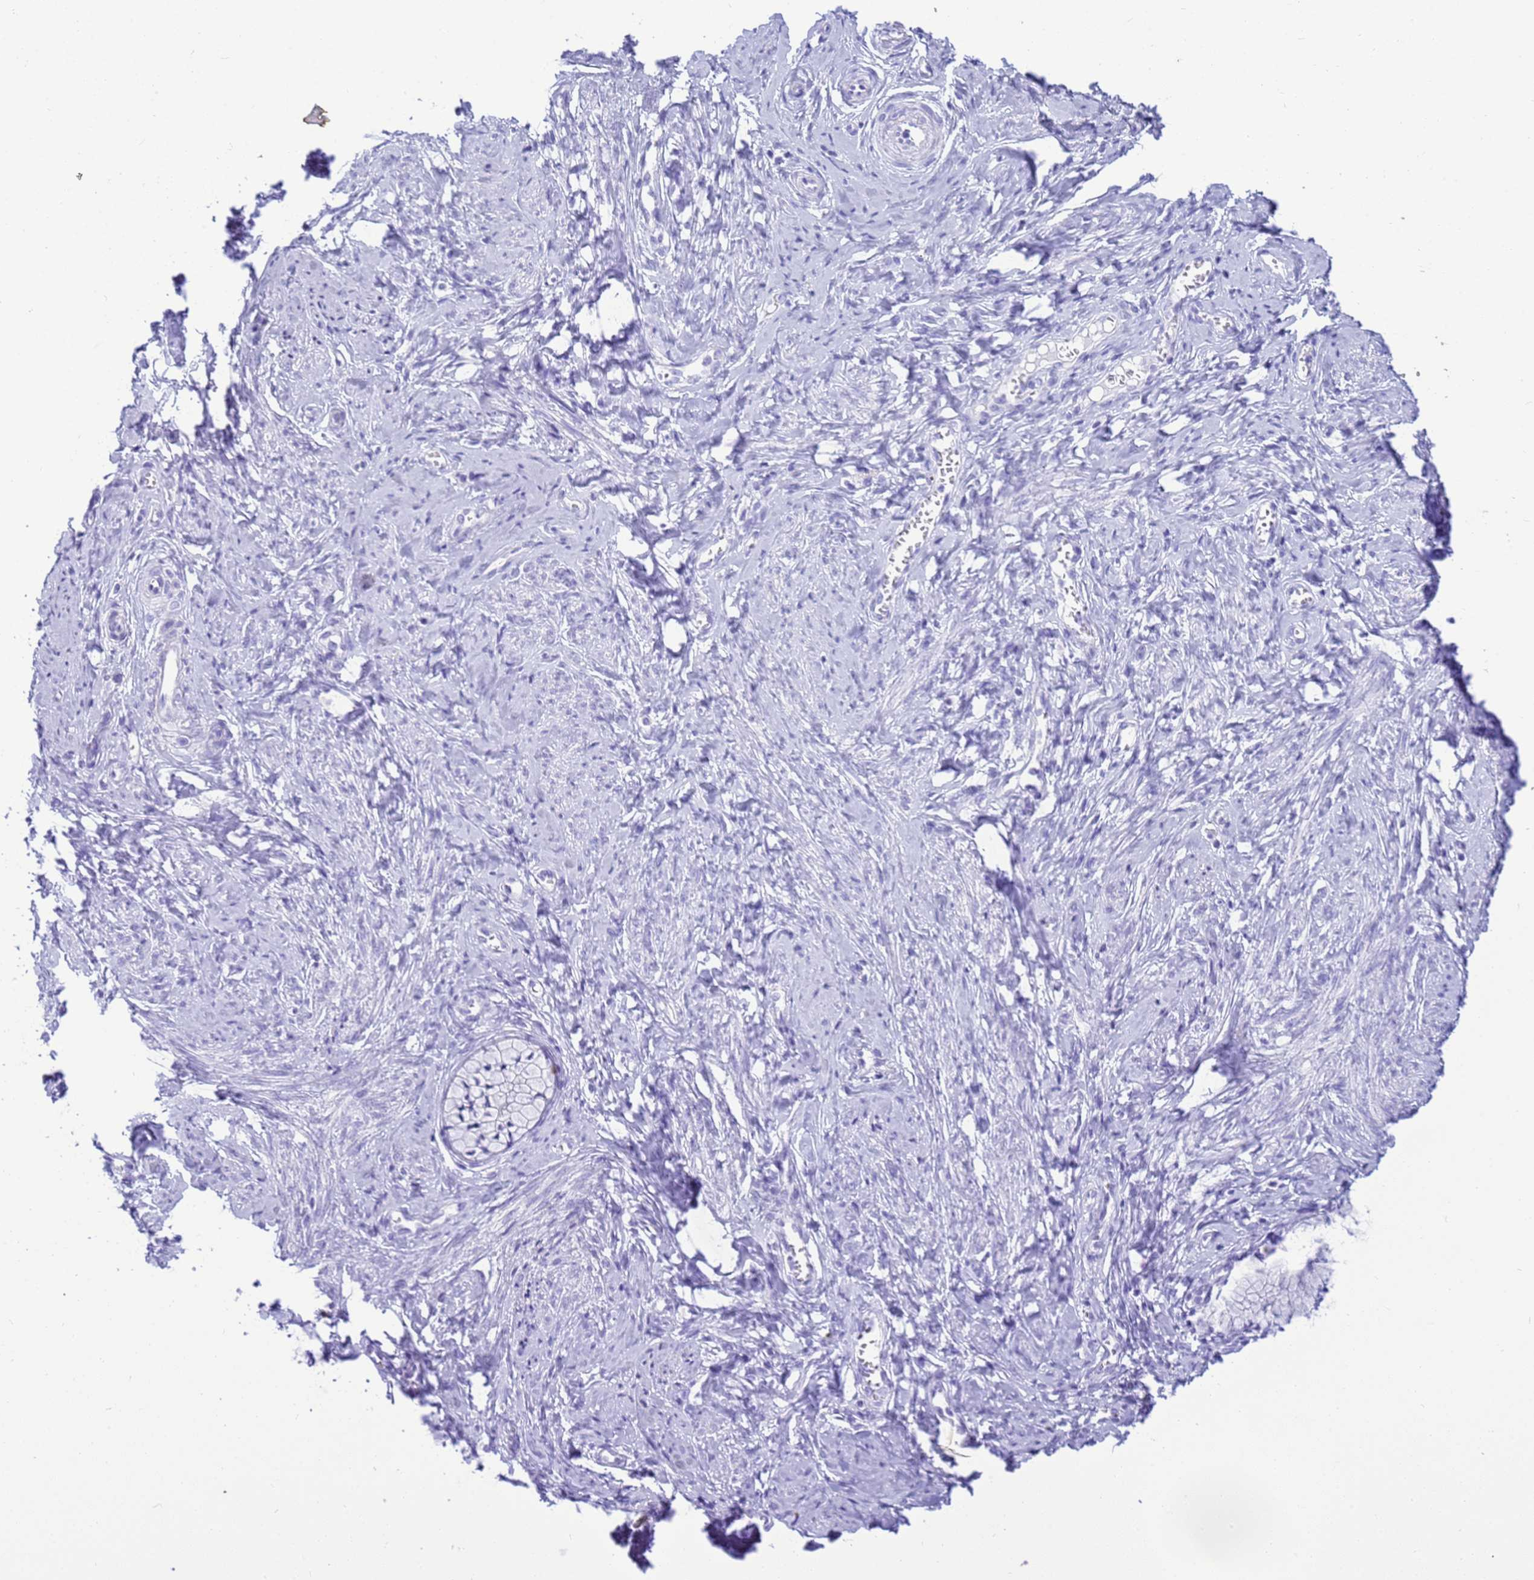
{"staining": {"intensity": "negative", "quantity": "none", "location": "none"}, "tissue": "cervix", "cell_type": "Glandular cells", "image_type": "normal", "snomed": [{"axis": "morphology", "description": "Normal tissue, NOS"}, {"axis": "topography", "description": "Cervix"}], "caption": "This micrograph is of normal cervix stained with immunohistochemistry to label a protein in brown with the nuclei are counter-stained blue. There is no expression in glandular cells. (Immunohistochemistry, brightfield microscopy, high magnification).", "gene": "STATH", "patient": {"sex": "female", "age": 42}}